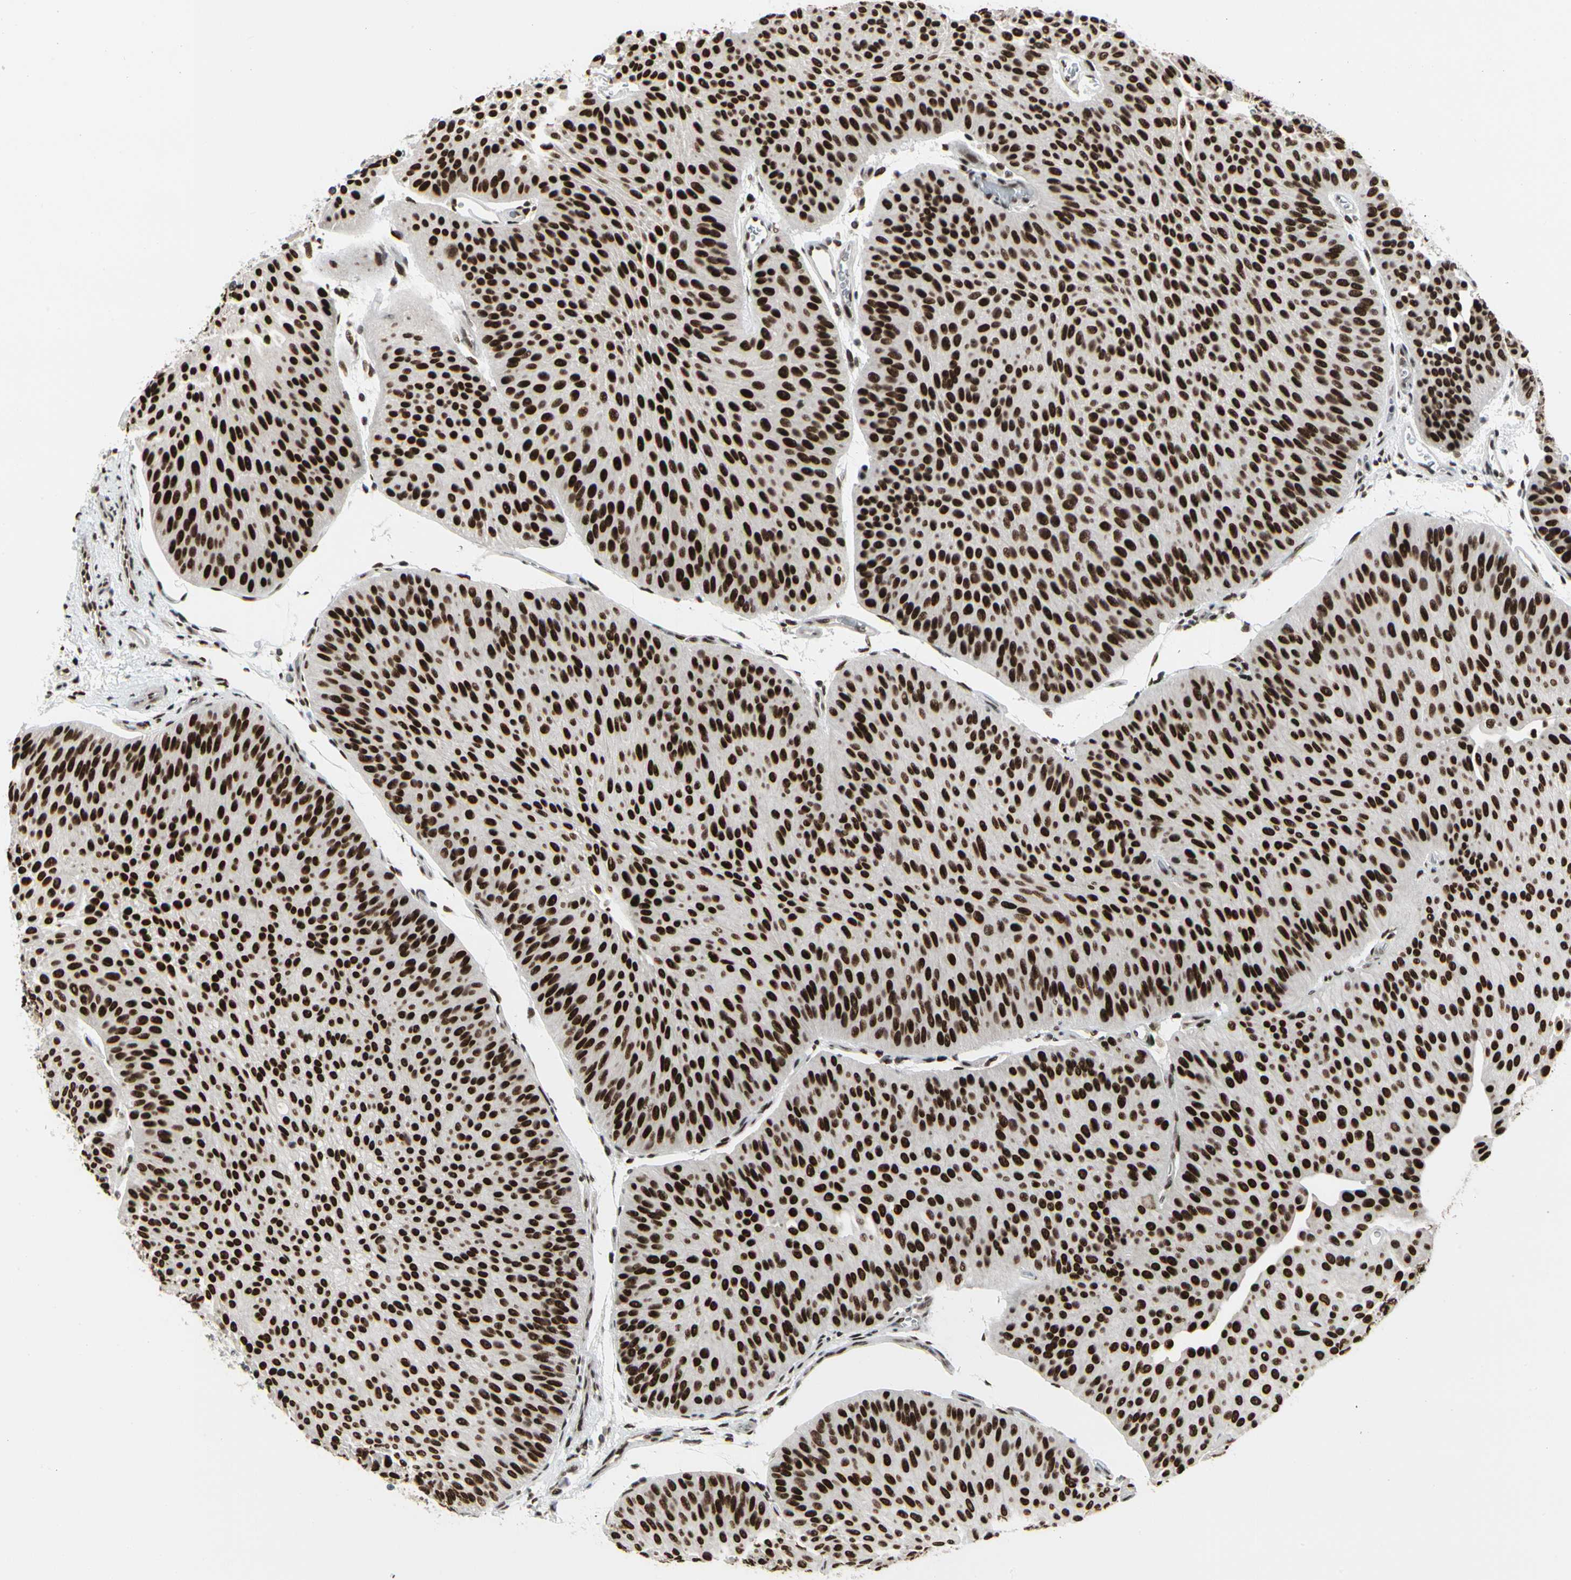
{"staining": {"intensity": "strong", "quantity": ">75%", "location": "nuclear"}, "tissue": "urothelial cancer", "cell_type": "Tumor cells", "image_type": "cancer", "snomed": [{"axis": "morphology", "description": "Urothelial carcinoma, Low grade"}, {"axis": "topography", "description": "Urinary bladder"}], "caption": "Protein analysis of urothelial carcinoma (low-grade) tissue exhibits strong nuclear staining in about >75% of tumor cells.", "gene": "HMG20A", "patient": {"sex": "female", "age": 60}}